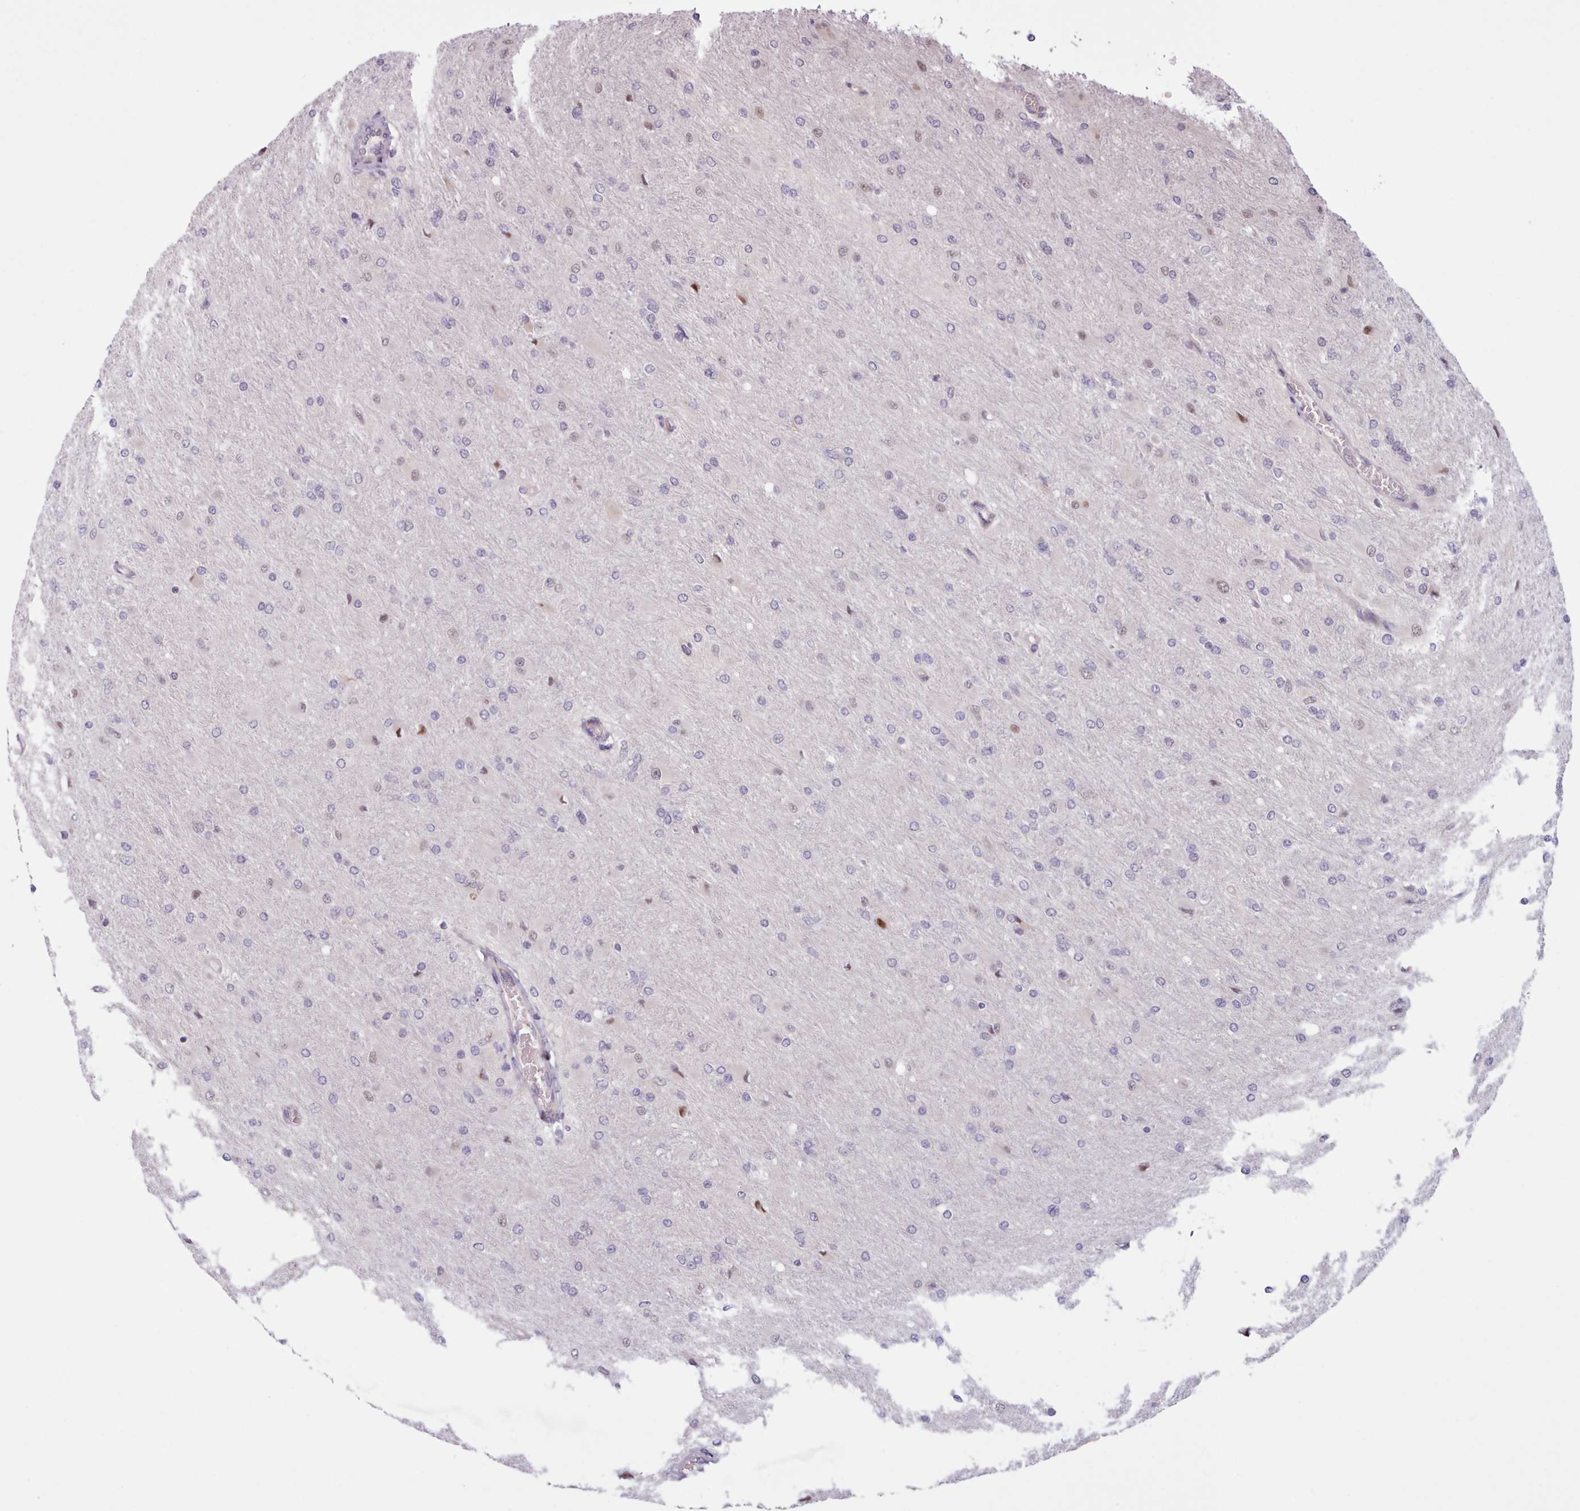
{"staining": {"intensity": "negative", "quantity": "none", "location": "none"}, "tissue": "glioma", "cell_type": "Tumor cells", "image_type": "cancer", "snomed": [{"axis": "morphology", "description": "Glioma, malignant, High grade"}, {"axis": "topography", "description": "Cerebral cortex"}], "caption": "Human malignant glioma (high-grade) stained for a protein using immunohistochemistry reveals no positivity in tumor cells.", "gene": "KBTBD7", "patient": {"sex": "female", "age": 36}}